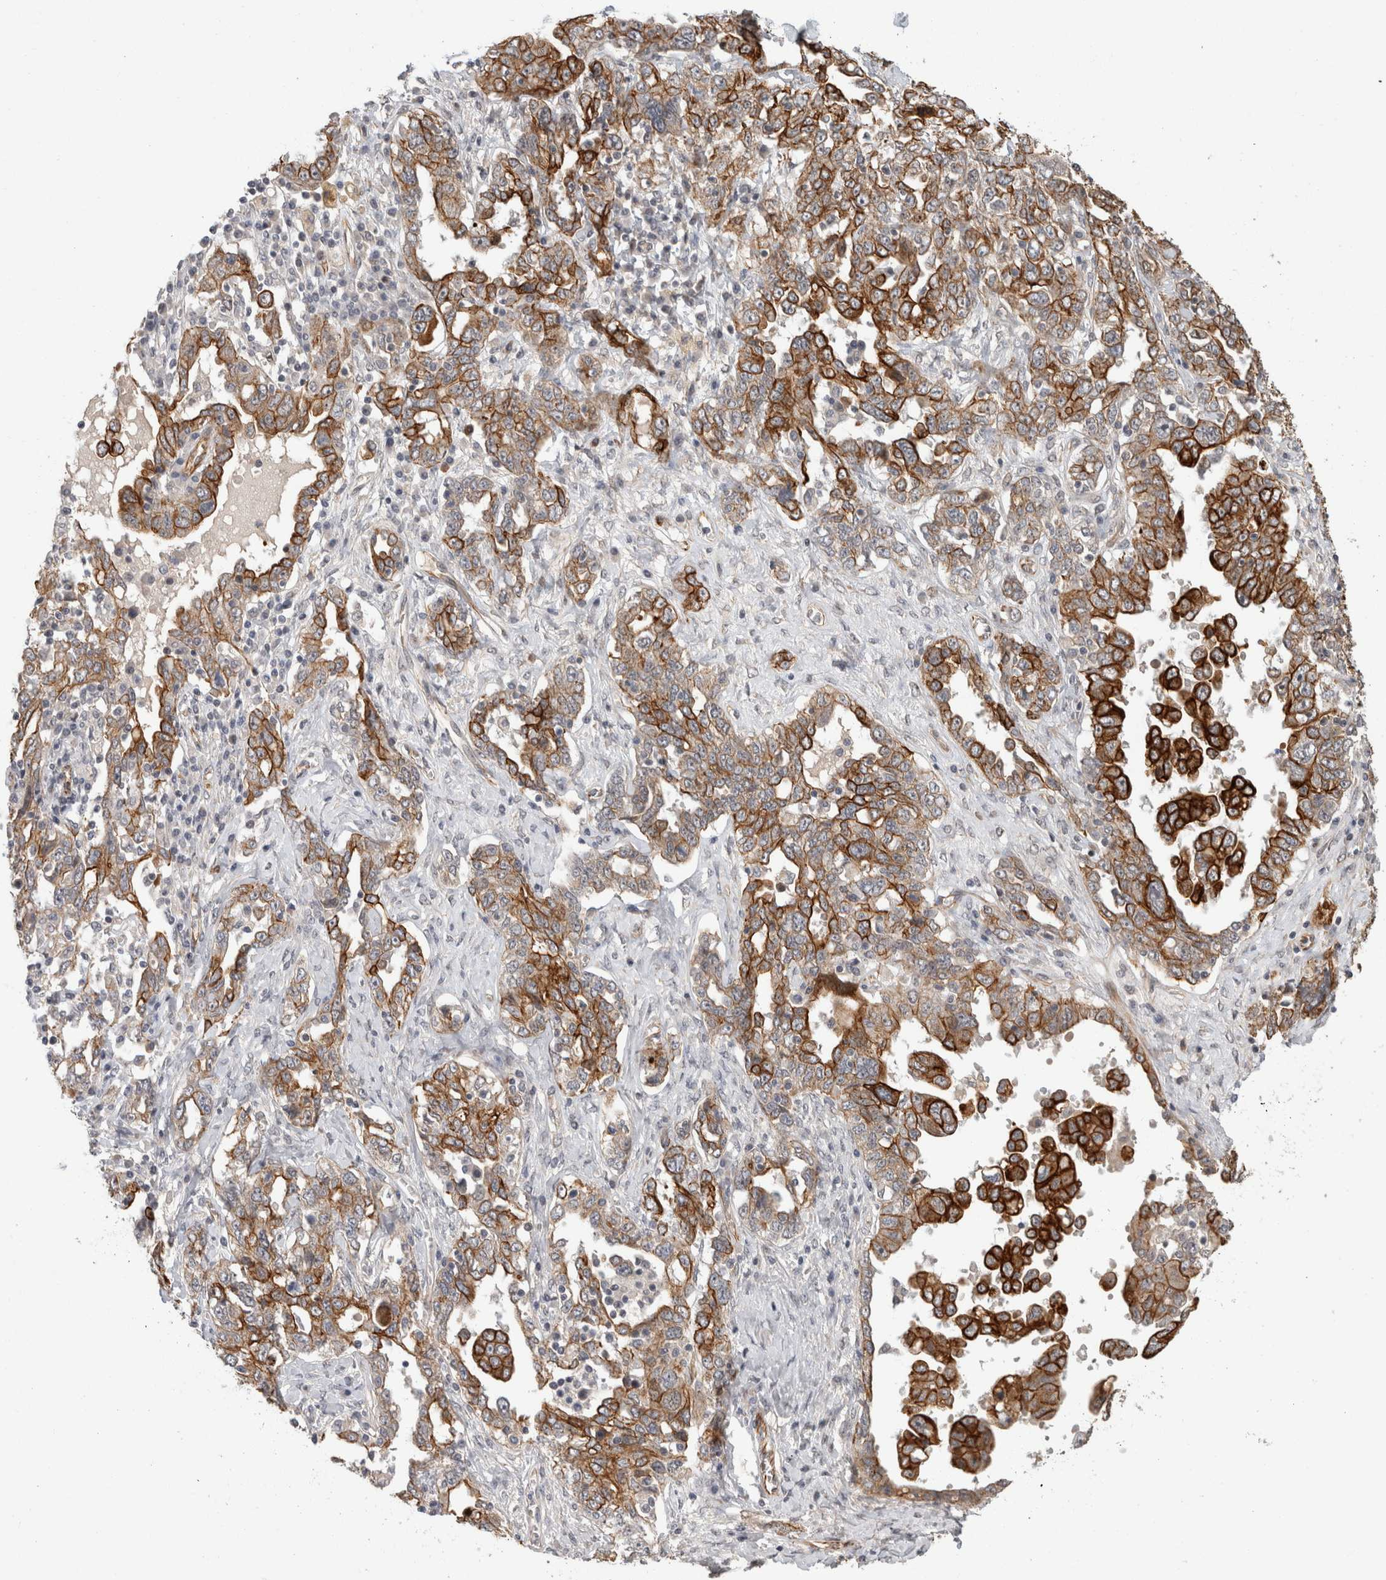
{"staining": {"intensity": "strong", "quantity": ">75%", "location": "cytoplasmic/membranous"}, "tissue": "ovarian cancer", "cell_type": "Tumor cells", "image_type": "cancer", "snomed": [{"axis": "morphology", "description": "Carcinoma, endometroid"}, {"axis": "topography", "description": "Ovary"}], "caption": "DAB (3,3'-diaminobenzidine) immunohistochemical staining of ovarian endometroid carcinoma exhibits strong cytoplasmic/membranous protein expression in about >75% of tumor cells. Nuclei are stained in blue.", "gene": "CRISPLD1", "patient": {"sex": "female", "age": 62}}